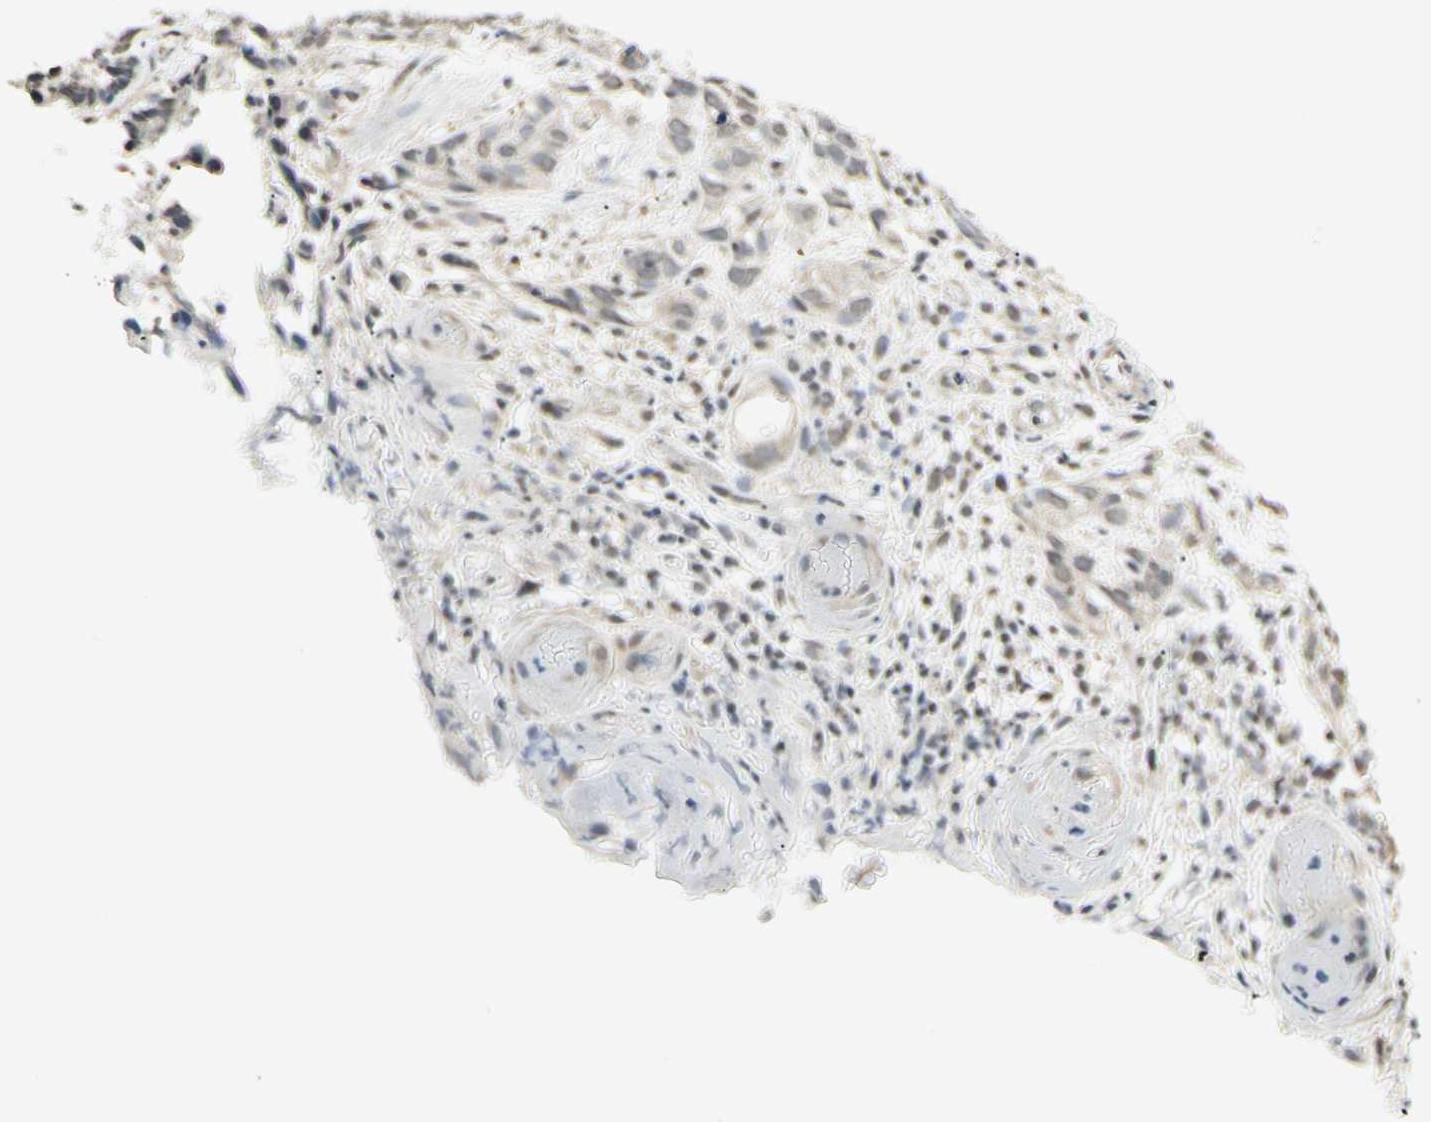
{"staining": {"intensity": "weak", "quantity": "25%-75%", "location": "nuclear"}, "tissue": "skin cancer", "cell_type": "Tumor cells", "image_type": "cancer", "snomed": [{"axis": "morphology", "description": "Basal cell carcinoma"}, {"axis": "topography", "description": "Skin"}], "caption": "Human skin cancer (basal cell carcinoma) stained for a protein (brown) exhibits weak nuclear positive positivity in approximately 25%-75% of tumor cells.", "gene": "SGCA", "patient": {"sex": "male", "age": 87}}